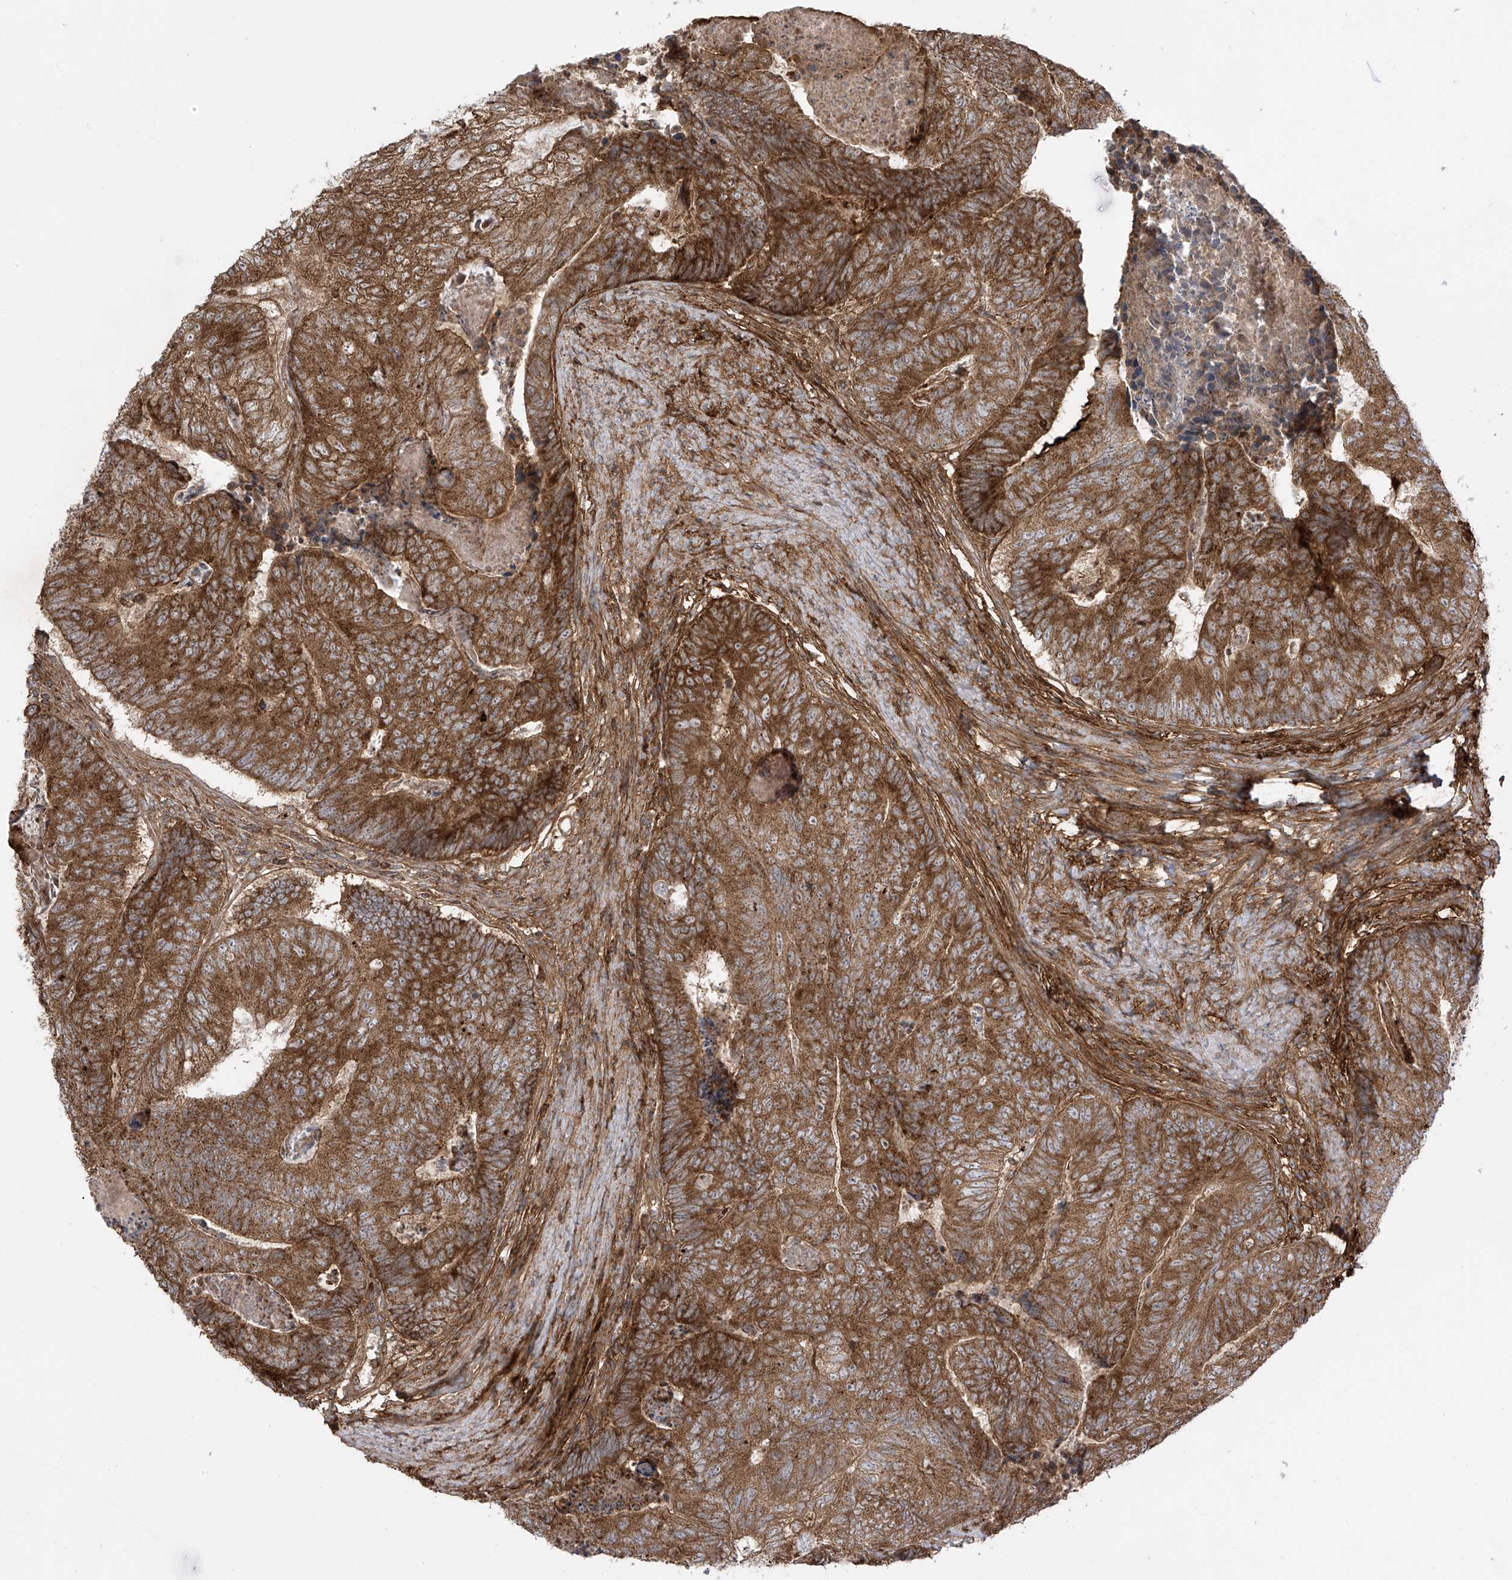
{"staining": {"intensity": "moderate", "quantity": ">75%", "location": "cytoplasmic/membranous"}, "tissue": "colorectal cancer", "cell_type": "Tumor cells", "image_type": "cancer", "snomed": [{"axis": "morphology", "description": "Adenocarcinoma, NOS"}, {"axis": "topography", "description": "Colon"}], "caption": "IHC histopathology image of colorectal adenocarcinoma stained for a protein (brown), which reveals medium levels of moderate cytoplasmic/membranous staining in approximately >75% of tumor cells.", "gene": "REPS1", "patient": {"sex": "female", "age": 67}}